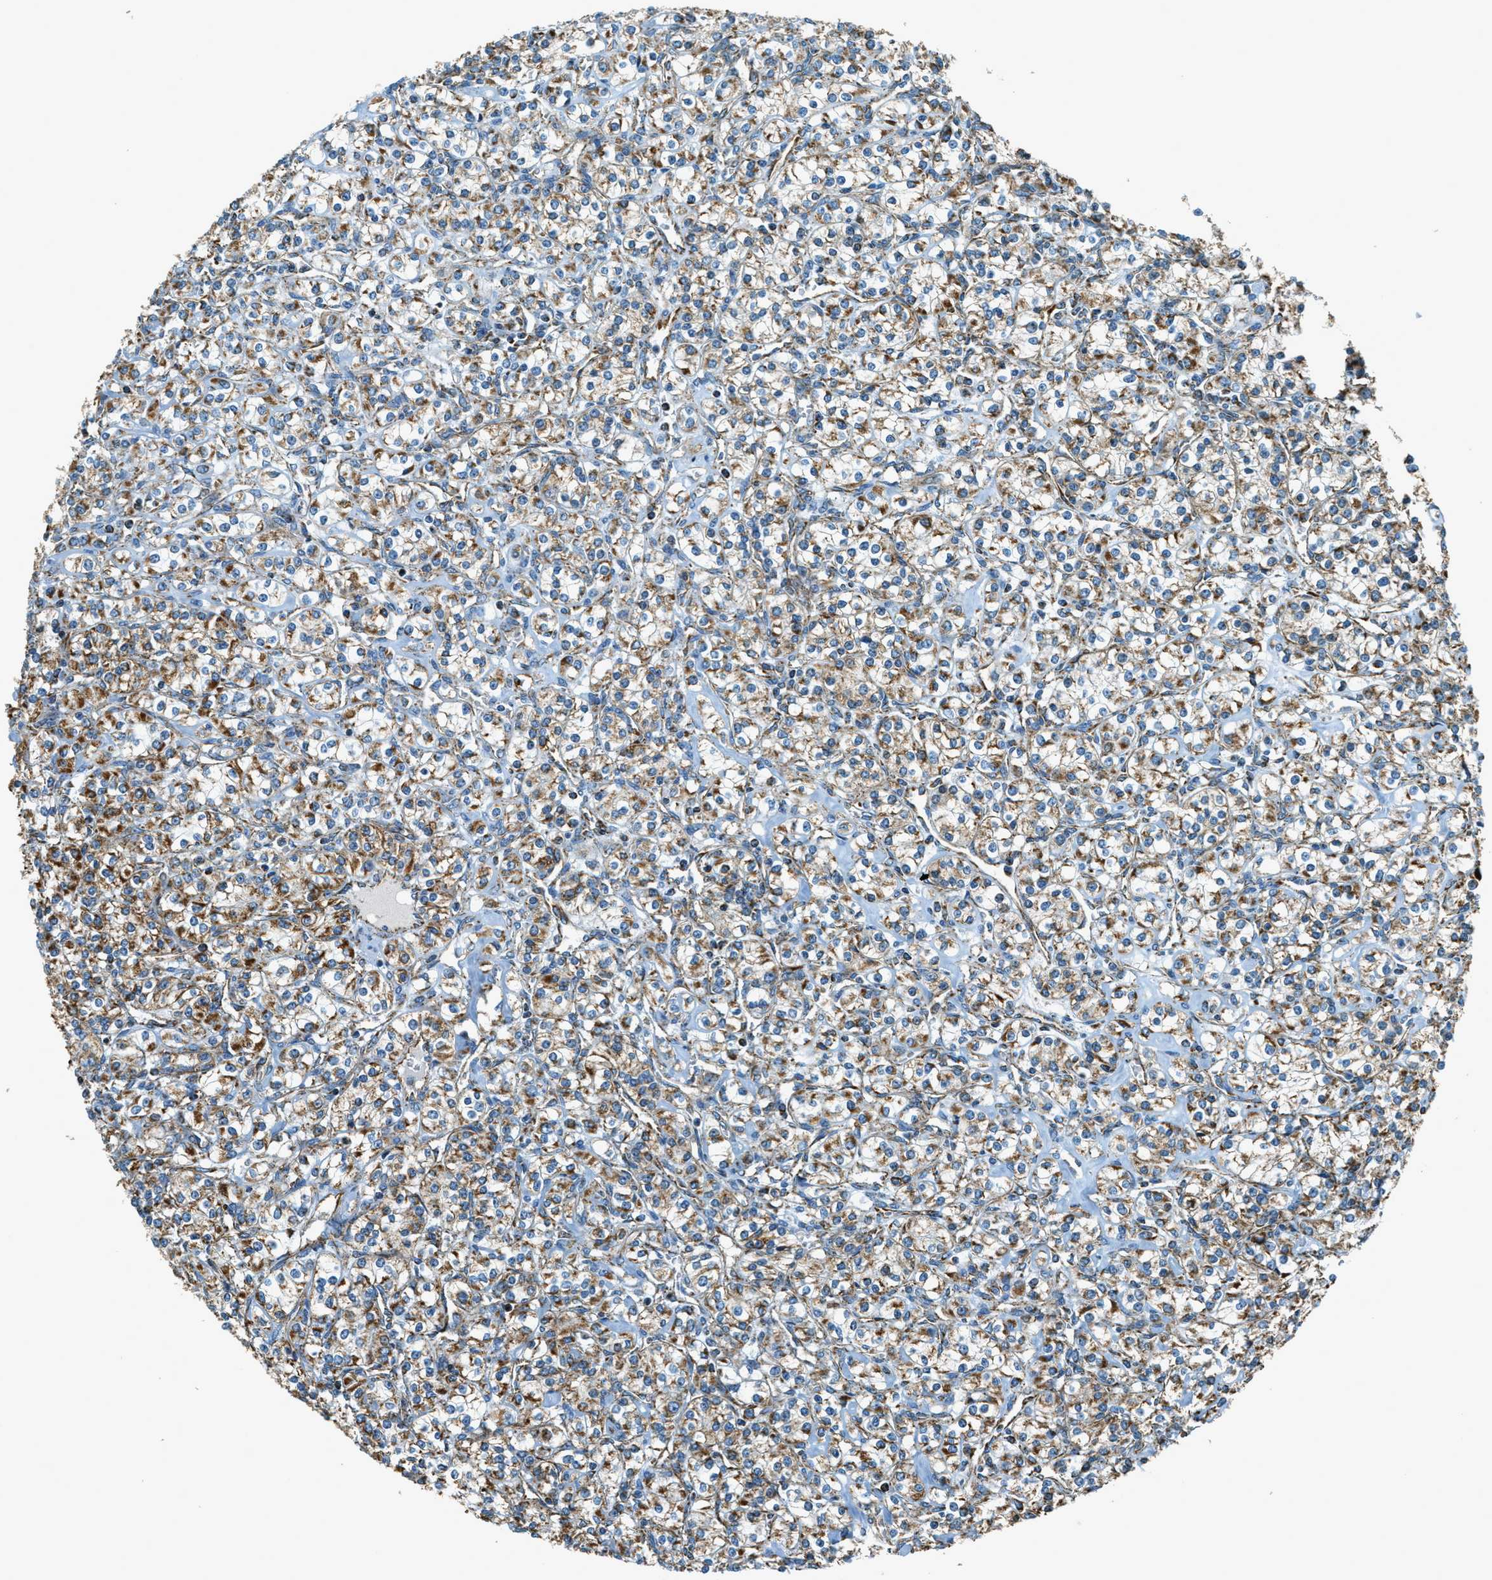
{"staining": {"intensity": "moderate", "quantity": ">75%", "location": "cytoplasmic/membranous"}, "tissue": "renal cancer", "cell_type": "Tumor cells", "image_type": "cancer", "snomed": [{"axis": "morphology", "description": "Adenocarcinoma, NOS"}, {"axis": "topography", "description": "Kidney"}], "caption": "High-power microscopy captured an immunohistochemistry (IHC) image of renal adenocarcinoma, revealing moderate cytoplasmic/membranous expression in approximately >75% of tumor cells. Using DAB (3,3'-diaminobenzidine) (brown) and hematoxylin (blue) stains, captured at high magnification using brightfield microscopy.", "gene": "CHST15", "patient": {"sex": "male", "age": 77}}